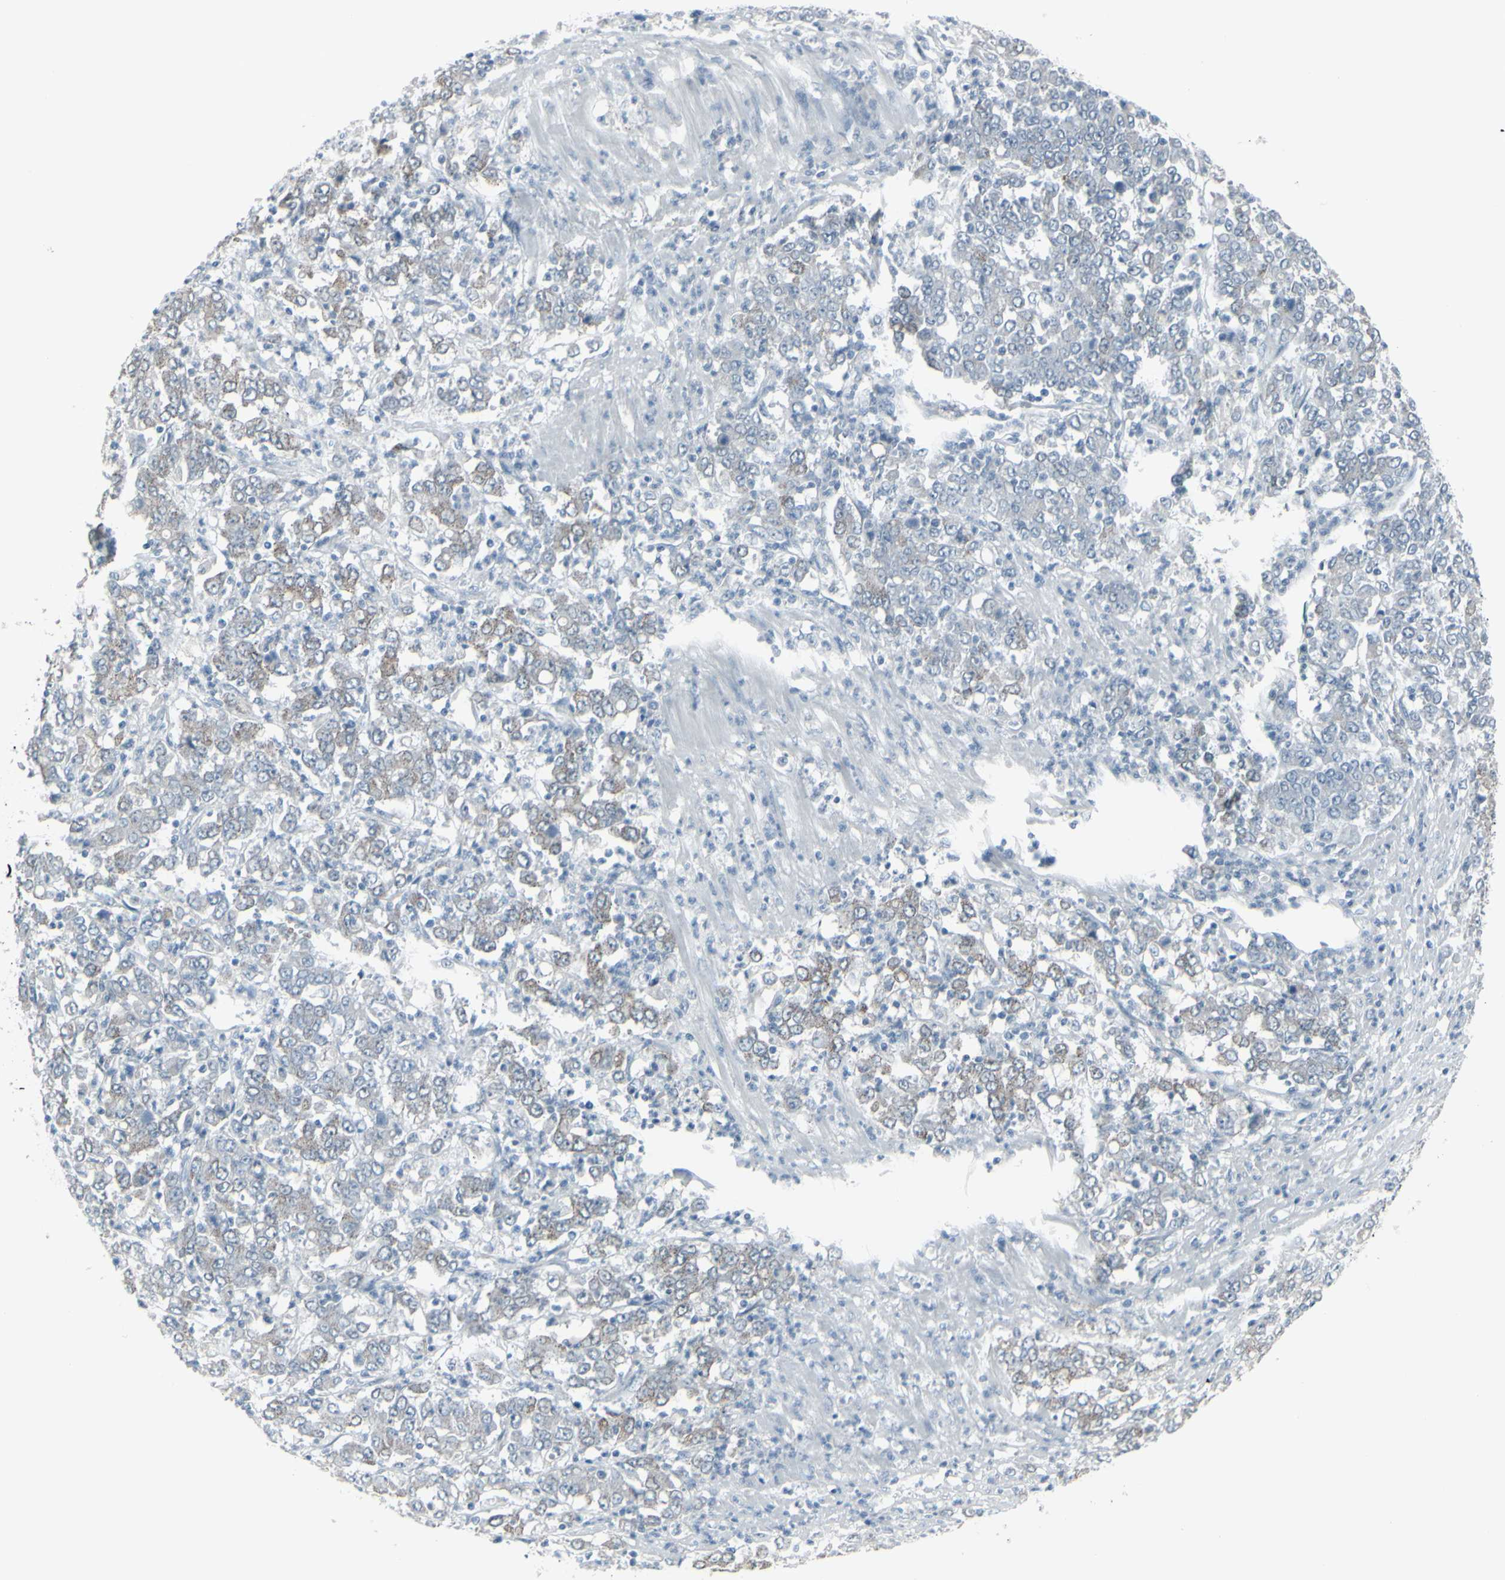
{"staining": {"intensity": "negative", "quantity": "none", "location": "none"}, "tissue": "stomach cancer", "cell_type": "Tumor cells", "image_type": "cancer", "snomed": [{"axis": "morphology", "description": "Adenocarcinoma, NOS"}, {"axis": "topography", "description": "Stomach, lower"}], "caption": "Histopathology image shows no significant protein expression in tumor cells of stomach cancer (adenocarcinoma).", "gene": "RAB3A", "patient": {"sex": "female", "age": 71}}